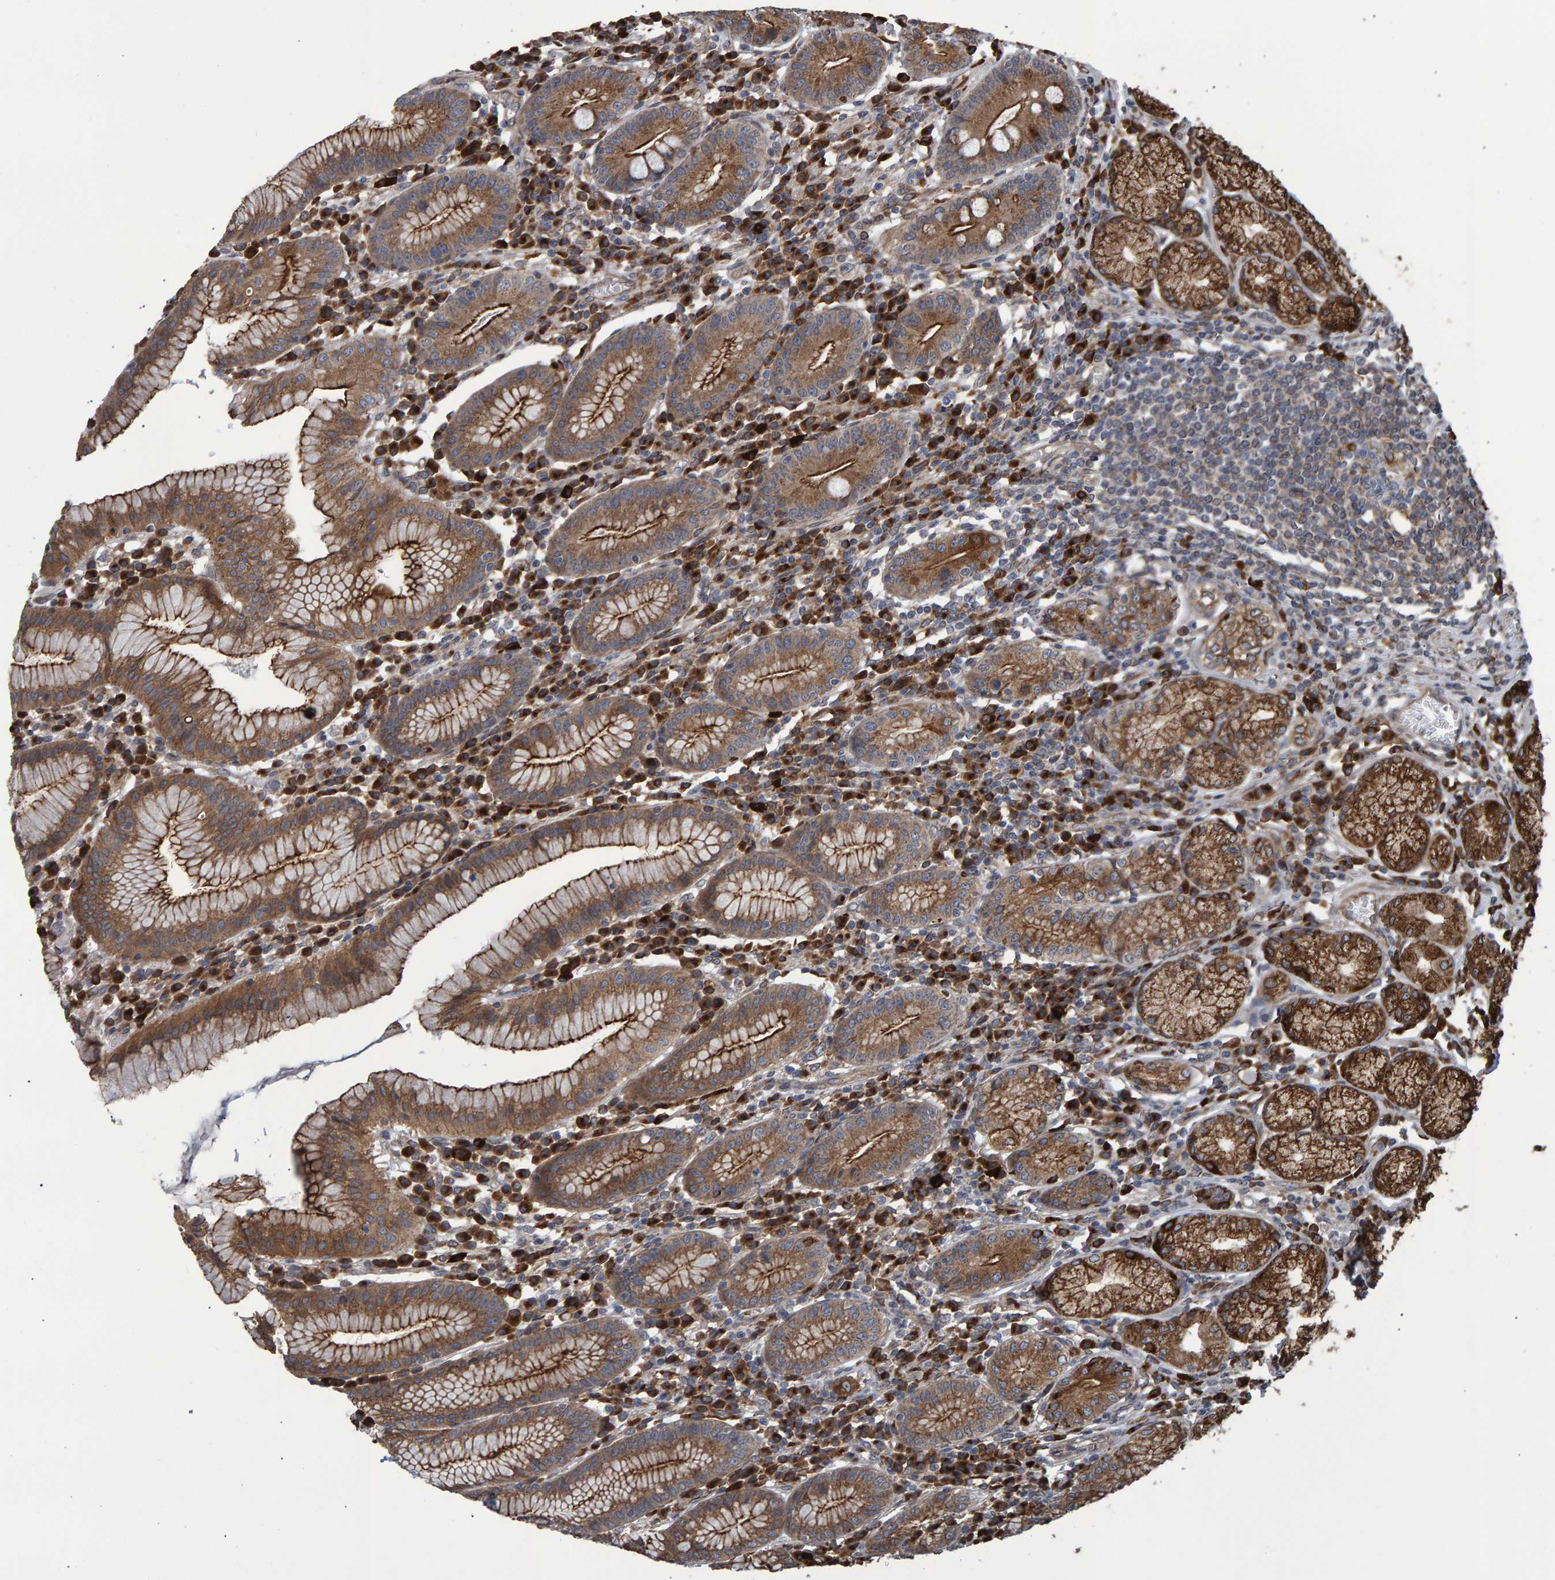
{"staining": {"intensity": "strong", "quantity": ">75%", "location": "cytoplasmic/membranous"}, "tissue": "stomach", "cell_type": "Glandular cells", "image_type": "normal", "snomed": [{"axis": "morphology", "description": "Normal tissue, NOS"}, {"axis": "topography", "description": "Stomach"}], "caption": "A brown stain labels strong cytoplasmic/membranous positivity of a protein in glandular cells of benign stomach. The staining is performed using DAB brown chromogen to label protein expression. The nuclei are counter-stained blue using hematoxylin.", "gene": "FAM117A", "patient": {"sex": "male", "age": 55}}